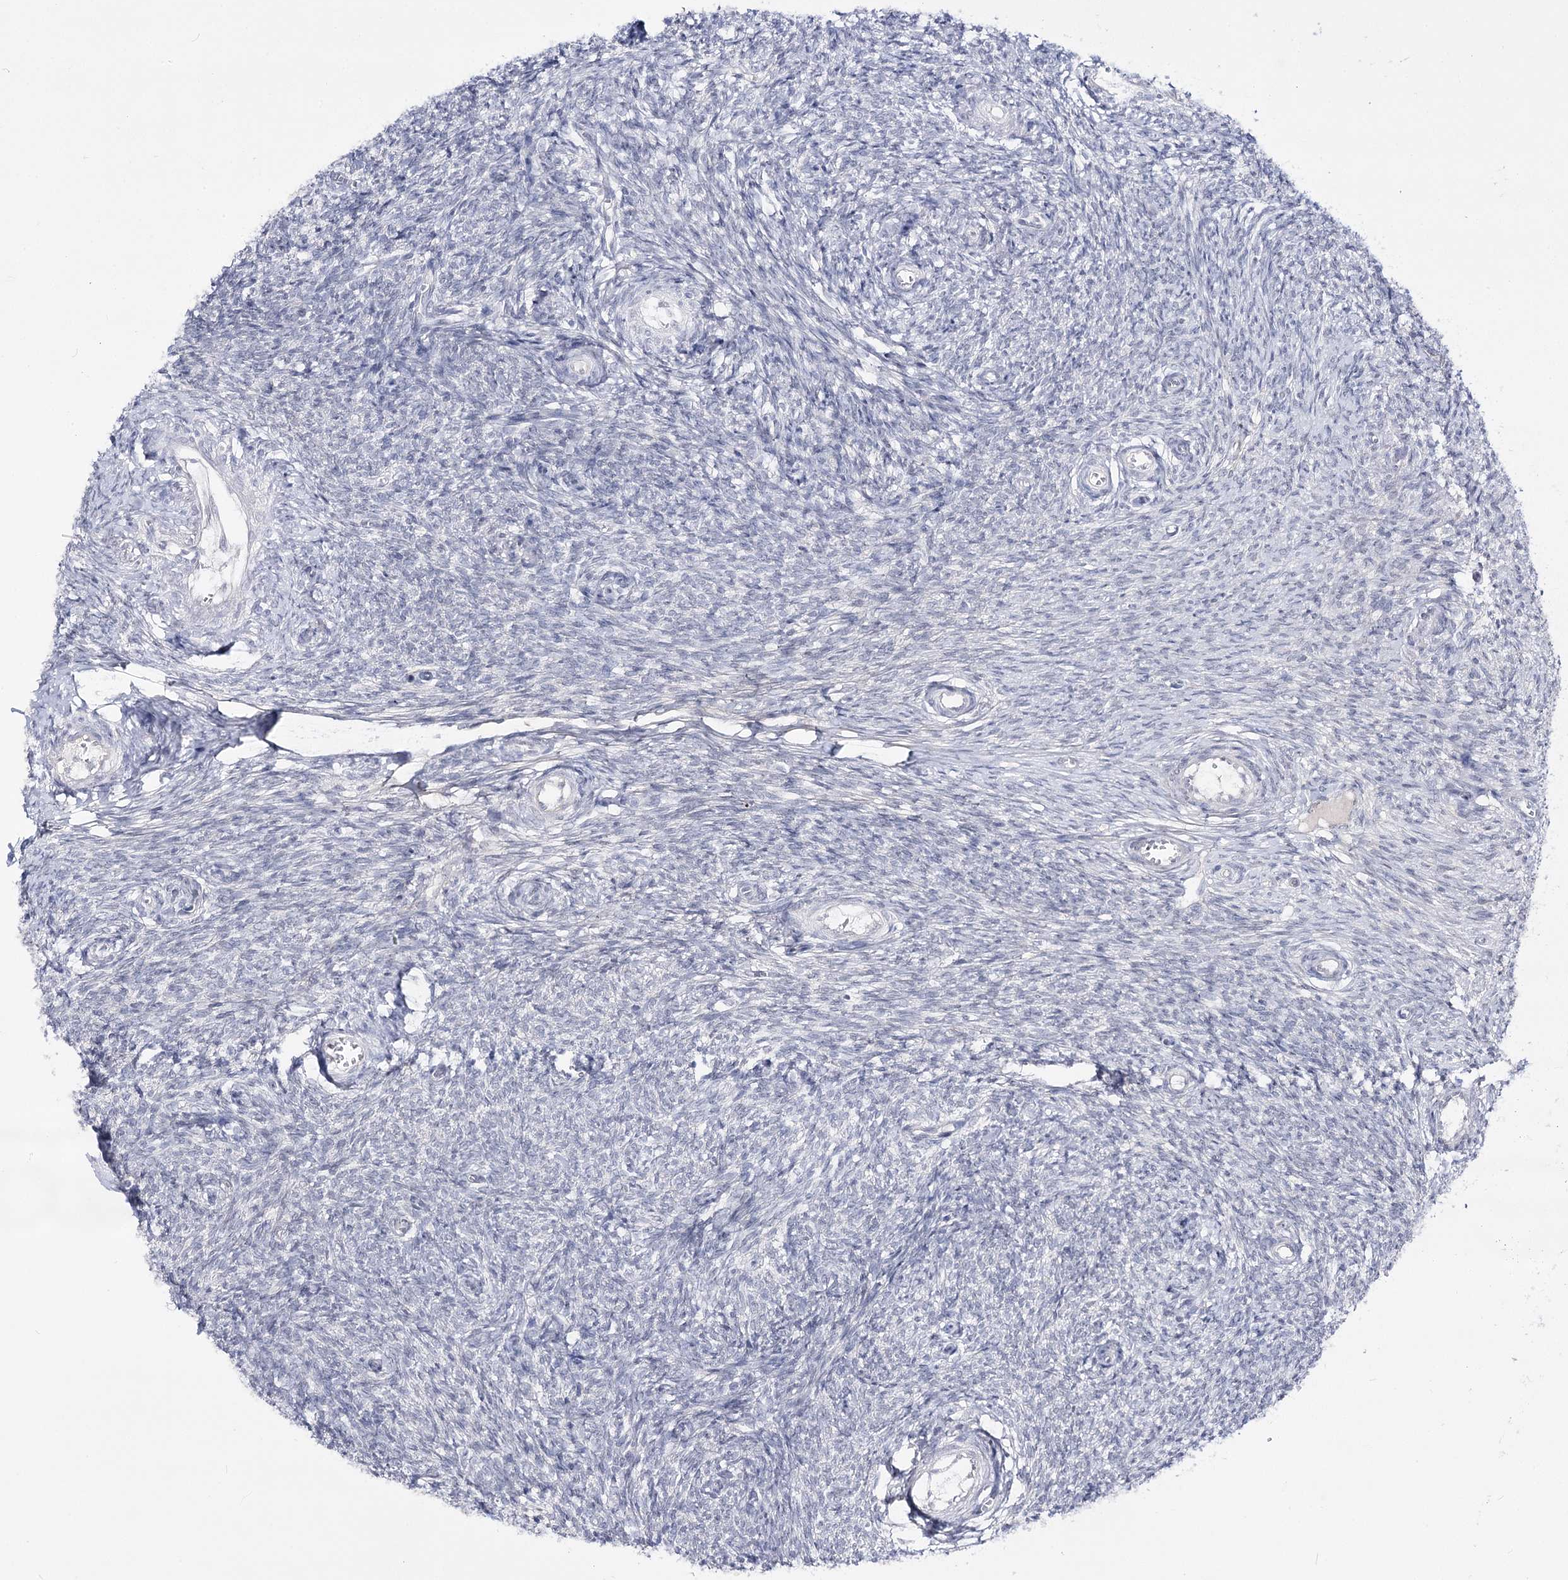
{"staining": {"intensity": "negative", "quantity": "none", "location": "none"}, "tissue": "ovary", "cell_type": "Ovarian stroma cells", "image_type": "normal", "snomed": [{"axis": "morphology", "description": "Normal tissue, NOS"}, {"axis": "topography", "description": "Ovary"}], "caption": "Histopathology image shows no protein positivity in ovarian stroma cells of unremarkable ovary. (Stains: DAB IHC with hematoxylin counter stain, Microscopy: brightfield microscopy at high magnification).", "gene": "ATP10B", "patient": {"sex": "female", "age": 44}}